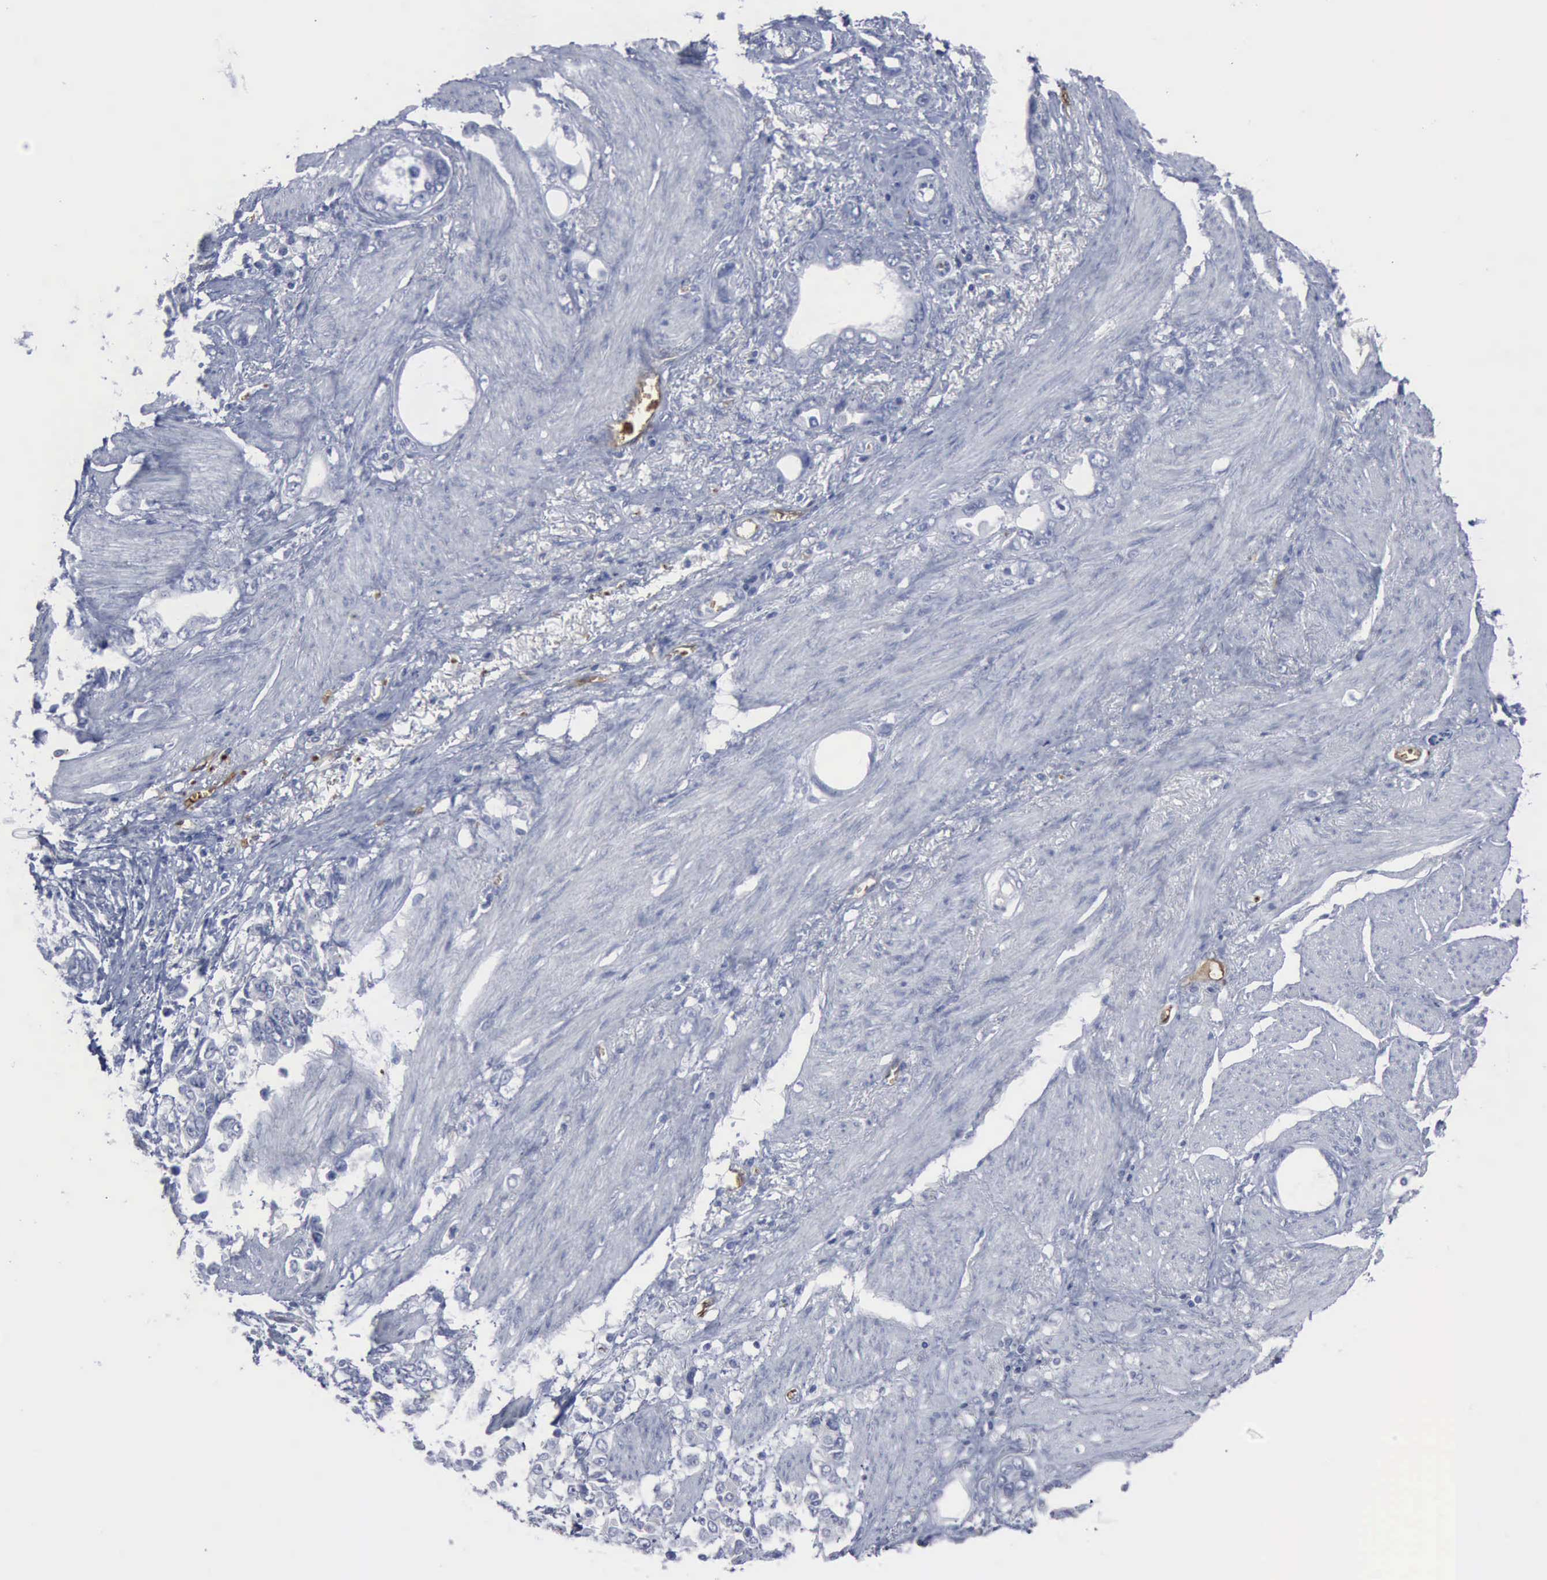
{"staining": {"intensity": "negative", "quantity": "none", "location": "none"}, "tissue": "stomach cancer", "cell_type": "Tumor cells", "image_type": "cancer", "snomed": [{"axis": "morphology", "description": "Adenocarcinoma, NOS"}, {"axis": "topography", "description": "Stomach"}], "caption": "This photomicrograph is of stomach adenocarcinoma stained with IHC to label a protein in brown with the nuclei are counter-stained blue. There is no positivity in tumor cells.", "gene": "TGFB1", "patient": {"sex": "male", "age": 78}}